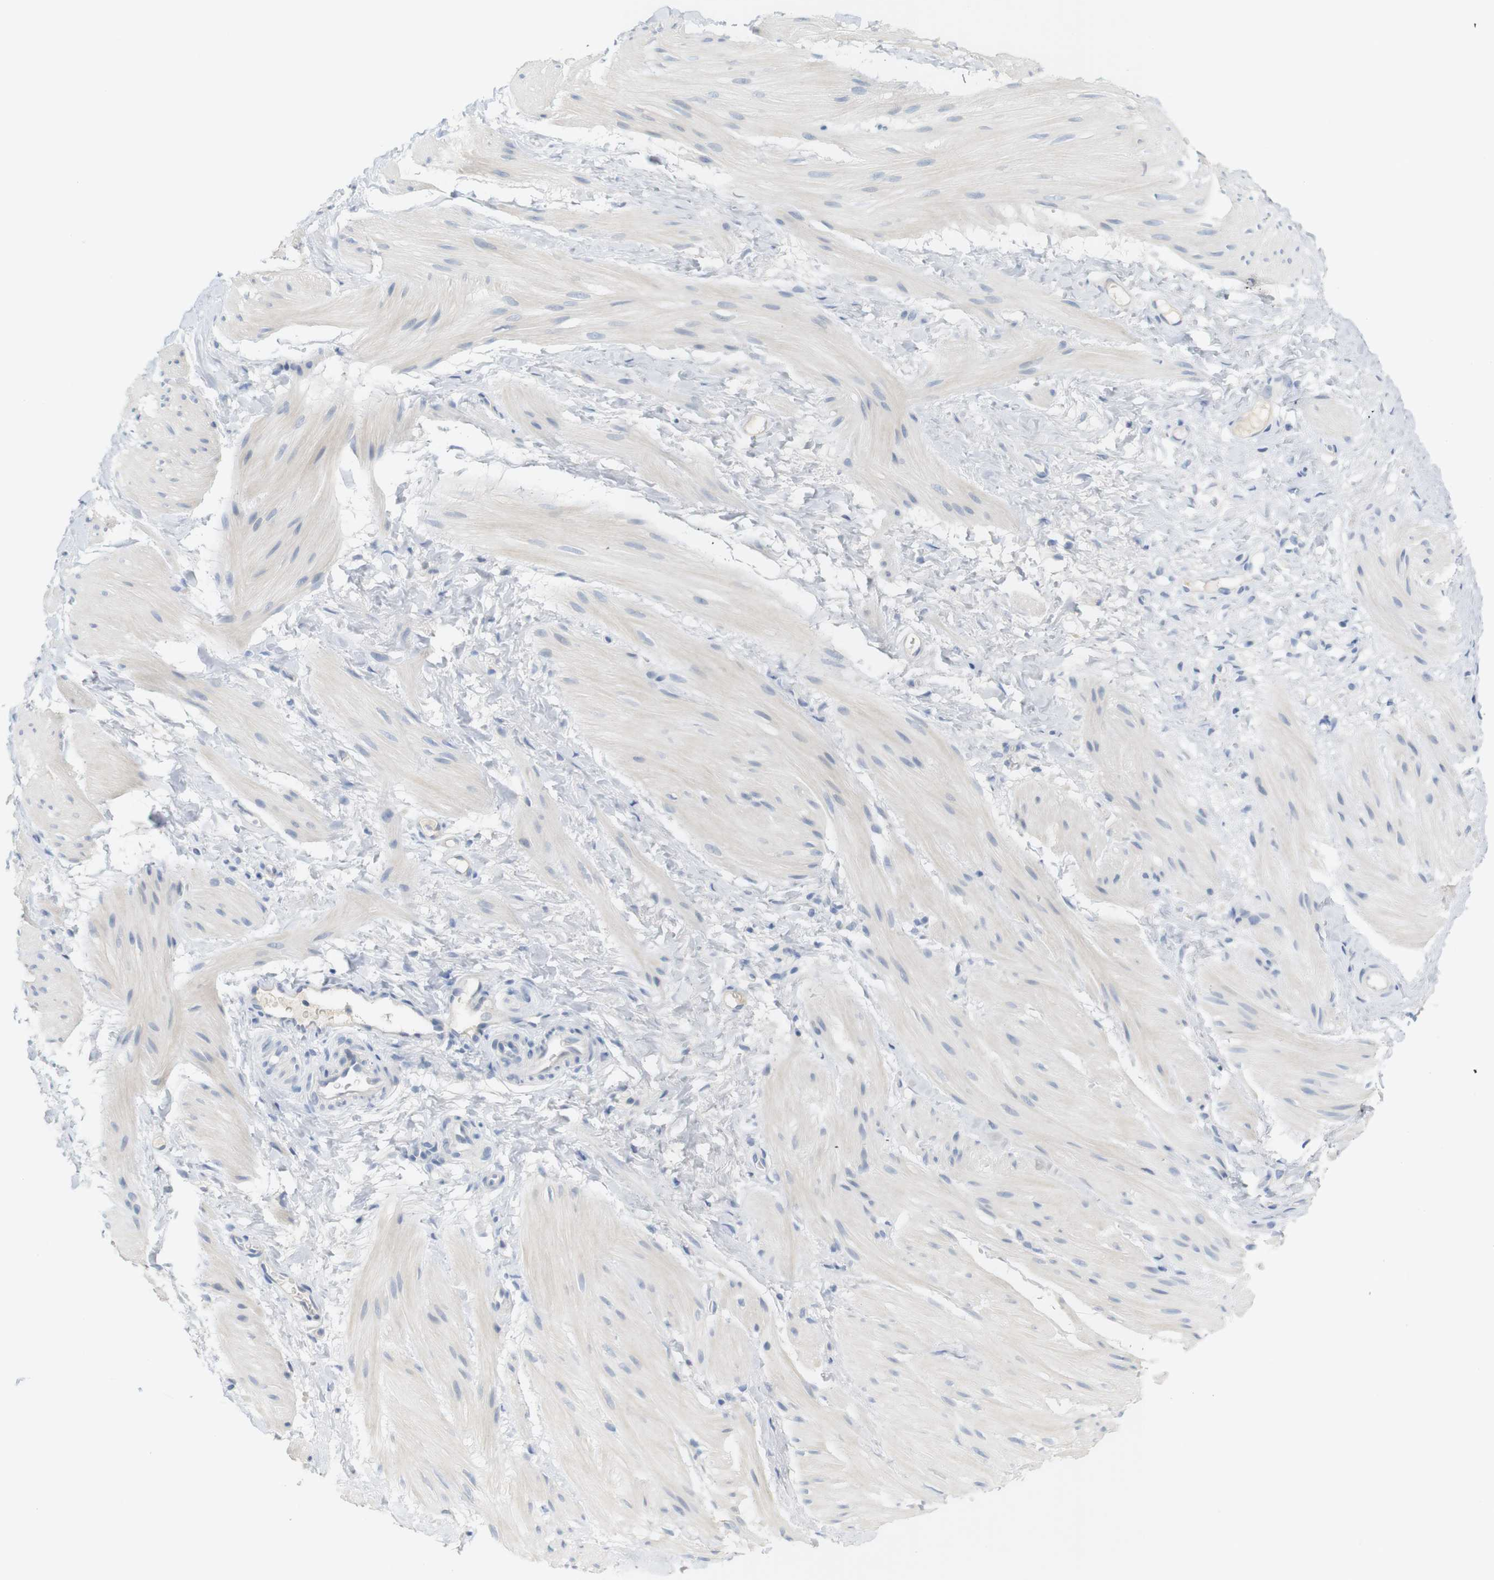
{"staining": {"intensity": "negative", "quantity": "none", "location": "none"}, "tissue": "smooth muscle", "cell_type": "Smooth muscle cells", "image_type": "normal", "snomed": [{"axis": "morphology", "description": "Normal tissue, NOS"}, {"axis": "topography", "description": "Smooth muscle"}], "caption": "Image shows no significant protein positivity in smooth muscle cells of normal smooth muscle. (IHC, brightfield microscopy, high magnification).", "gene": "RGS9", "patient": {"sex": "male", "age": 16}}